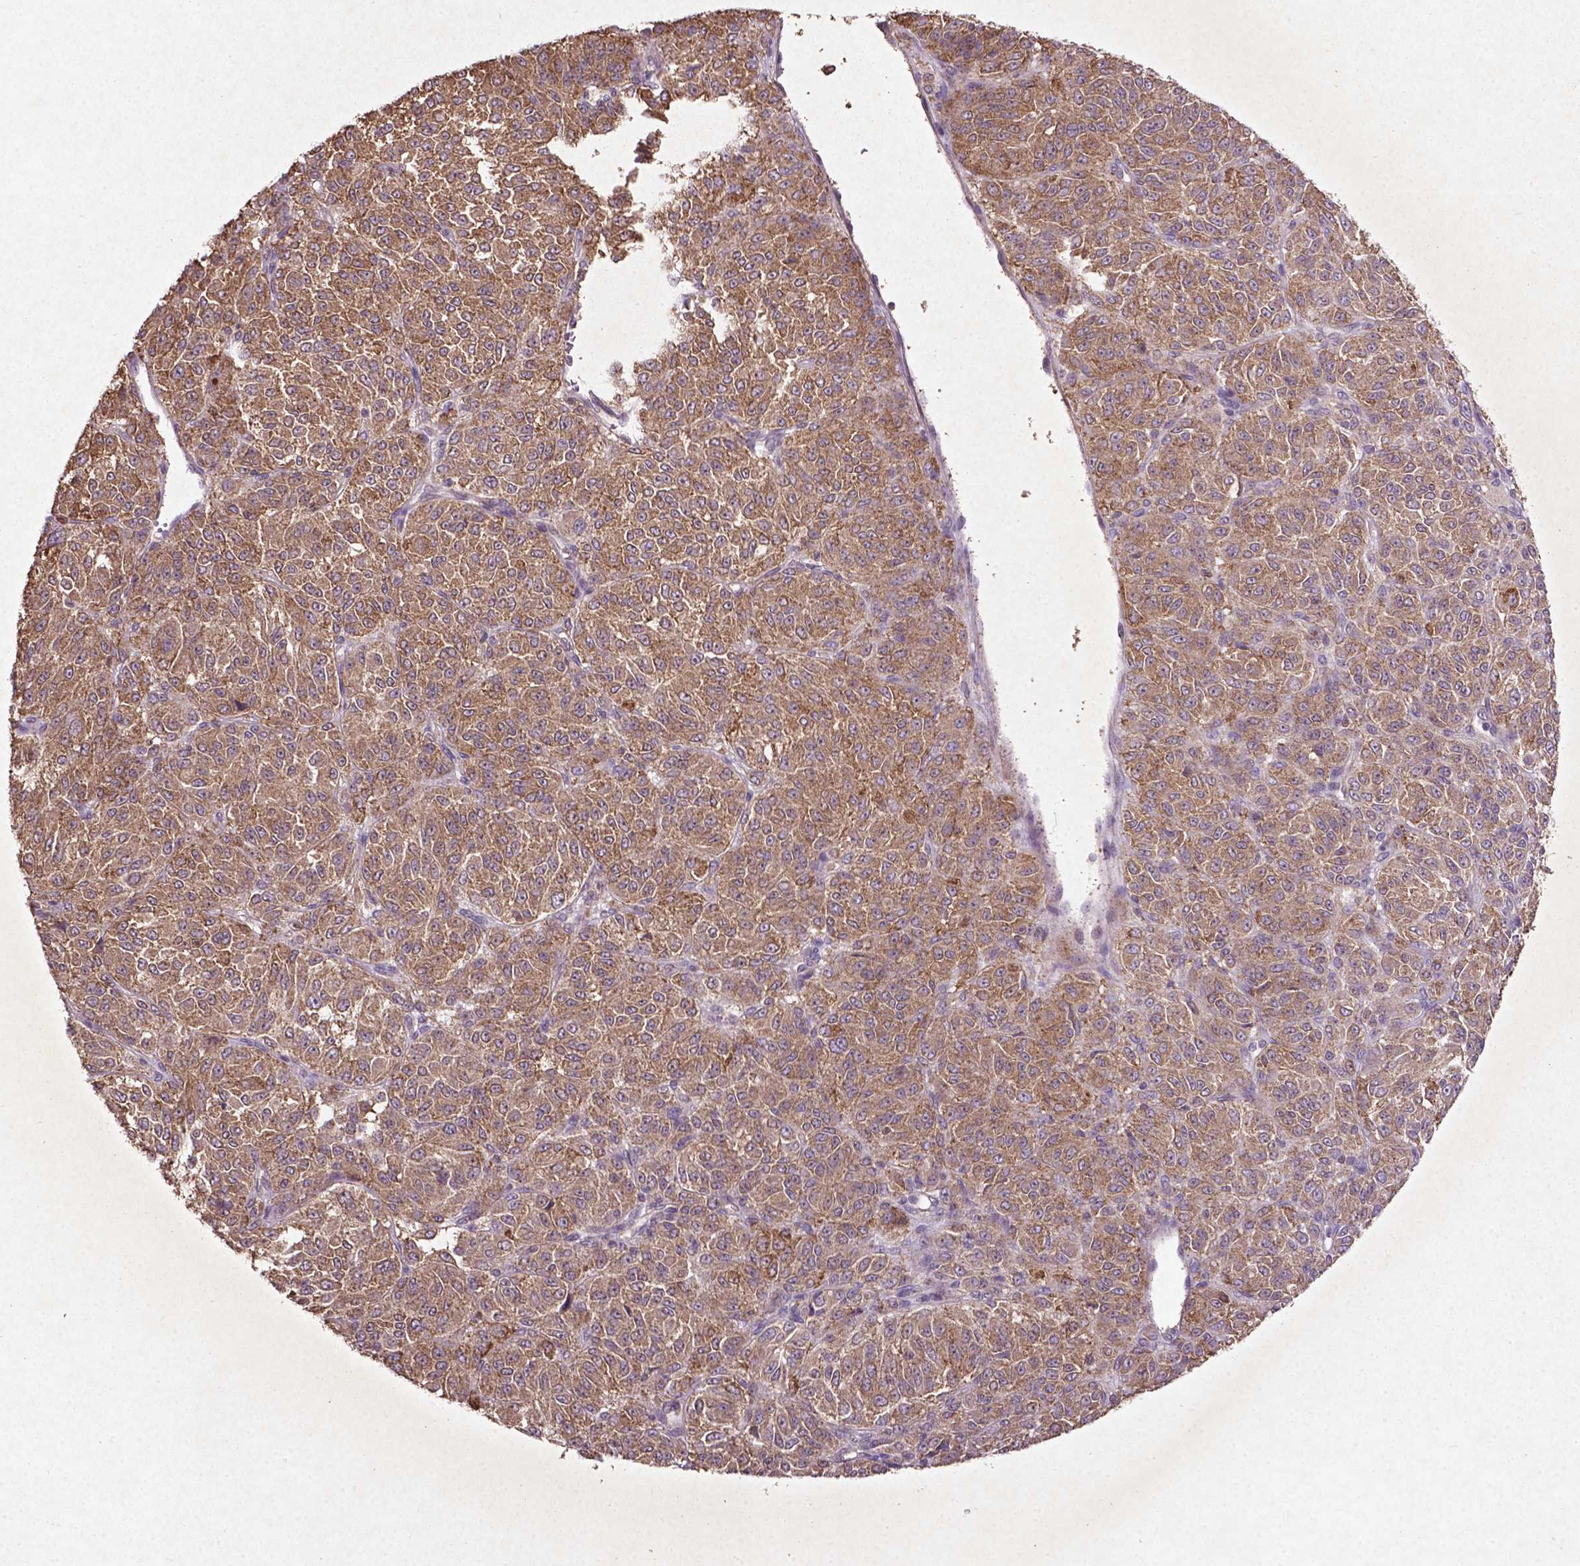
{"staining": {"intensity": "moderate", "quantity": ">75%", "location": "cytoplasmic/membranous"}, "tissue": "melanoma", "cell_type": "Tumor cells", "image_type": "cancer", "snomed": [{"axis": "morphology", "description": "Malignant melanoma, Metastatic site"}, {"axis": "topography", "description": "Brain"}], "caption": "Immunohistochemistry (IHC) histopathology image of human melanoma stained for a protein (brown), which shows medium levels of moderate cytoplasmic/membranous positivity in about >75% of tumor cells.", "gene": "MTOR", "patient": {"sex": "female", "age": 56}}